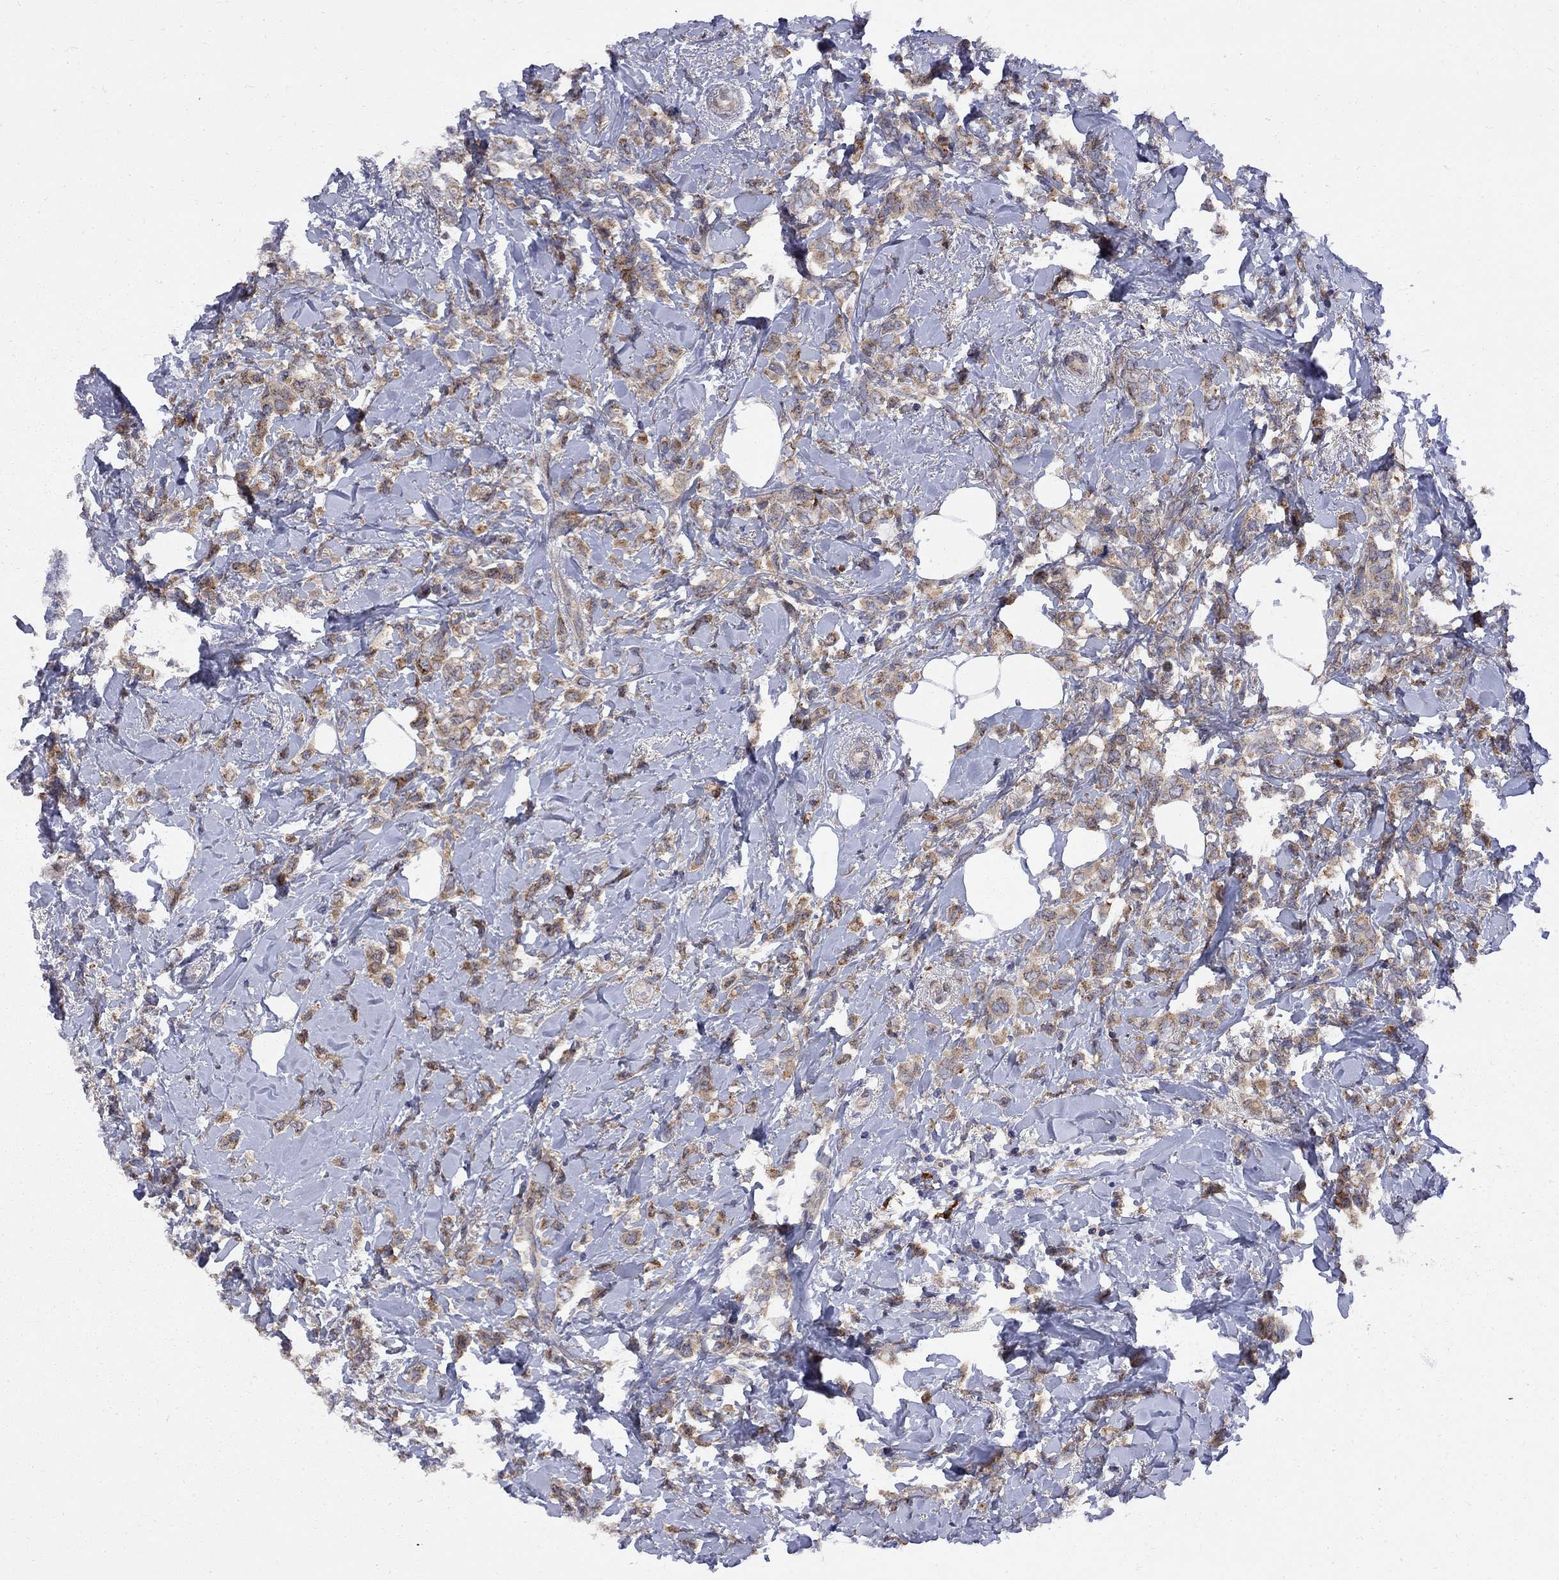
{"staining": {"intensity": "moderate", "quantity": ">75%", "location": "cytoplasmic/membranous"}, "tissue": "breast cancer", "cell_type": "Tumor cells", "image_type": "cancer", "snomed": [{"axis": "morphology", "description": "Lobular carcinoma"}, {"axis": "topography", "description": "Breast"}], "caption": "Tumor cells display moderate cytoplasmic/membranous staining in about >75% of cells in breast cancer. Immunohistochemistry (ihc) stains the protein in brown and the nuclei are stained blue.", "gene": "MTHFR", "patient": {"sex": "female", "age": 66}}